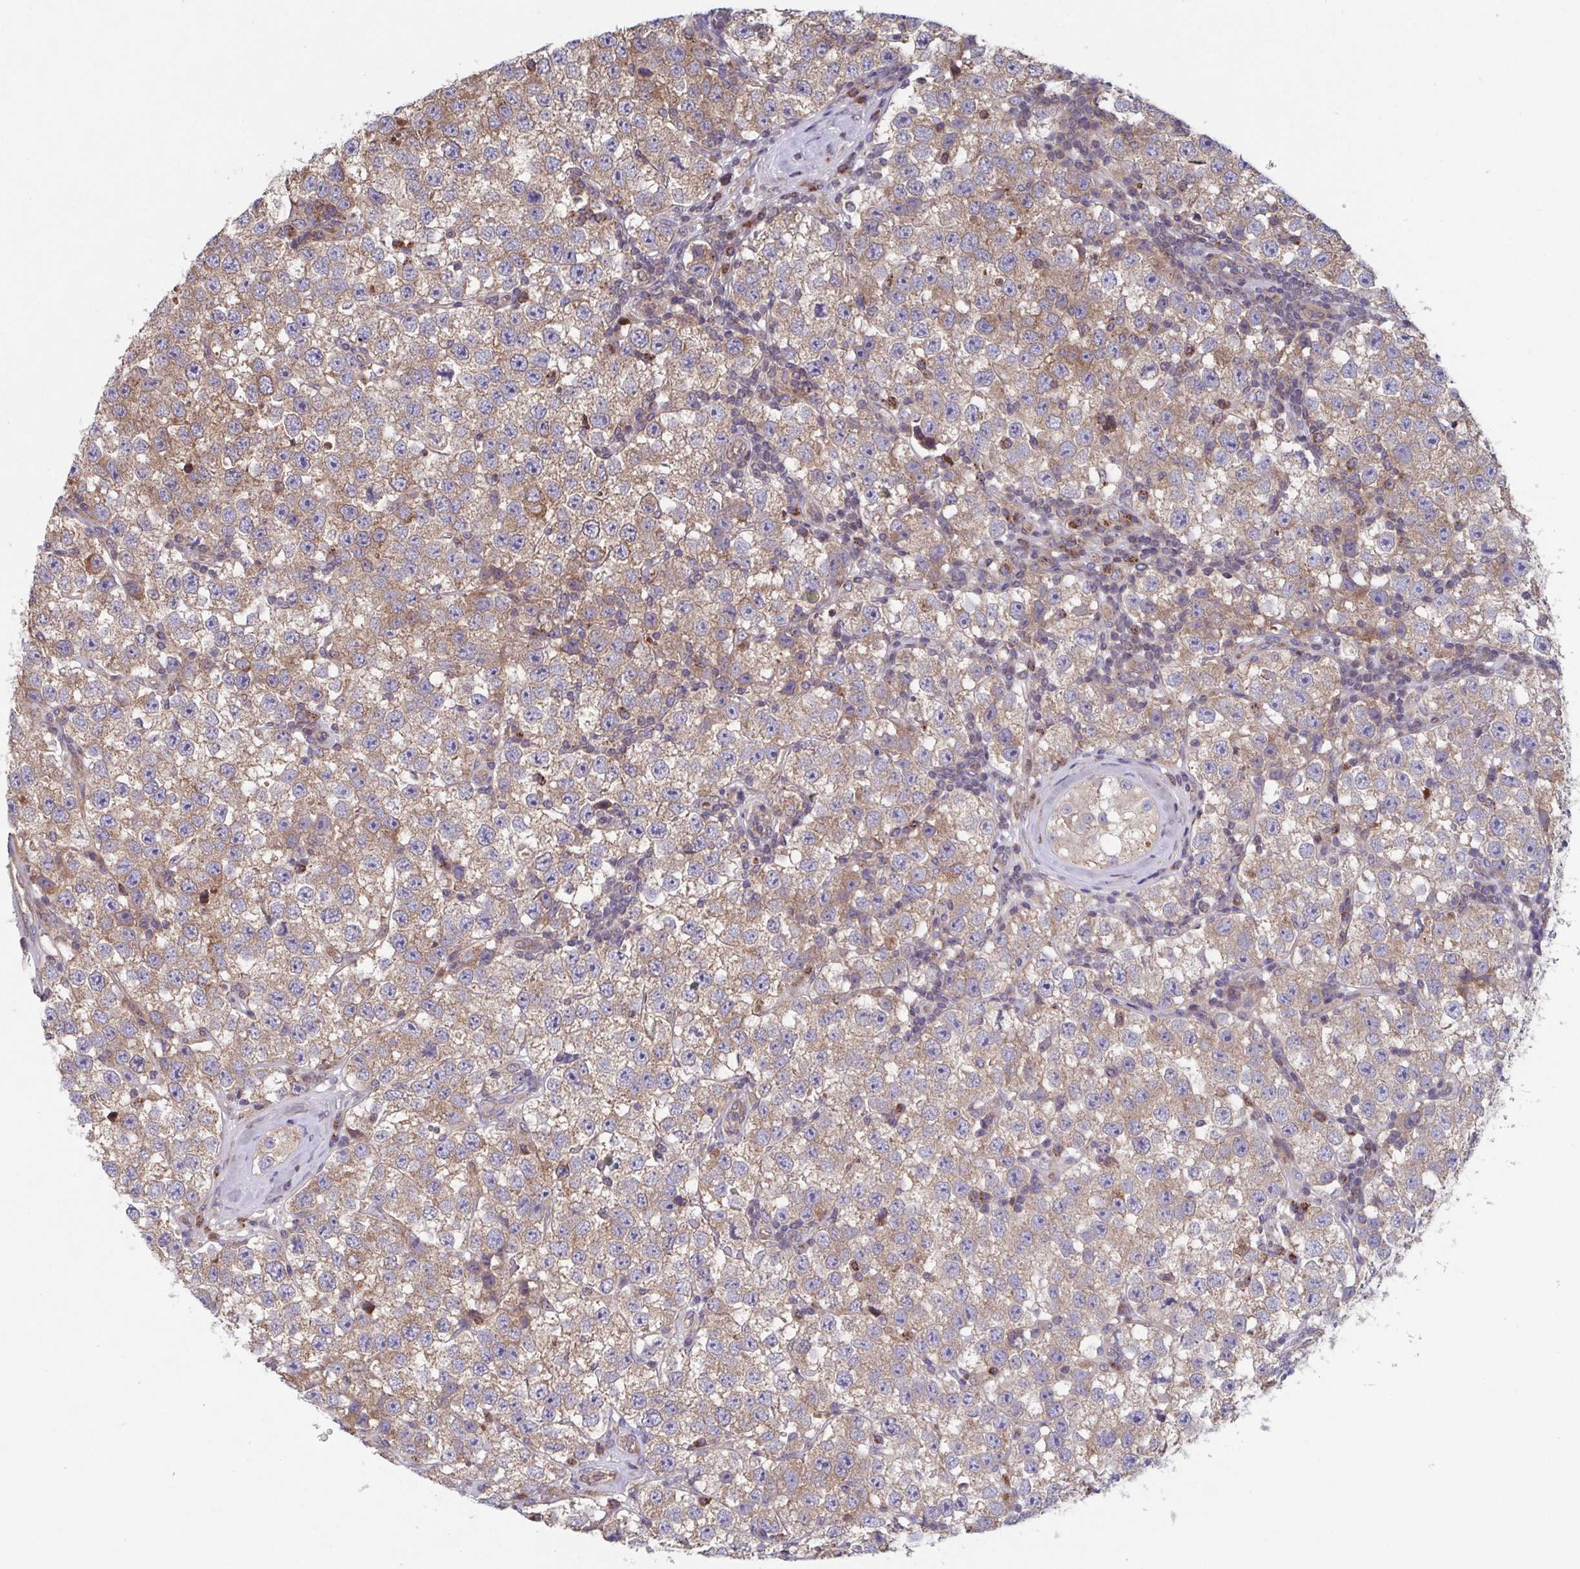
{"staining": {"intensity": "moderate", "quantity": ">75%", "location": "cytoplasmic/membranous"}, "tissue": "testis cancer", "cell_type": "Tumor cells", "image_type": "cancer", "snomed": [{"axis": "morphology", "description": "Seminoma, NOS"}, {"axis": "topography", "description": "Testis"}], "caption": "Moderate cytoplasmic/membranous protein expression is seen in approximately >75% of tumor cells in testis cancer (seminoma). (DAB (3,3'-diaminobenzidine) IHC, brown staining for protein, blue staining for nuclei).", "gene": "COPB1", "patient": {"sex": "male", "age": 34}}